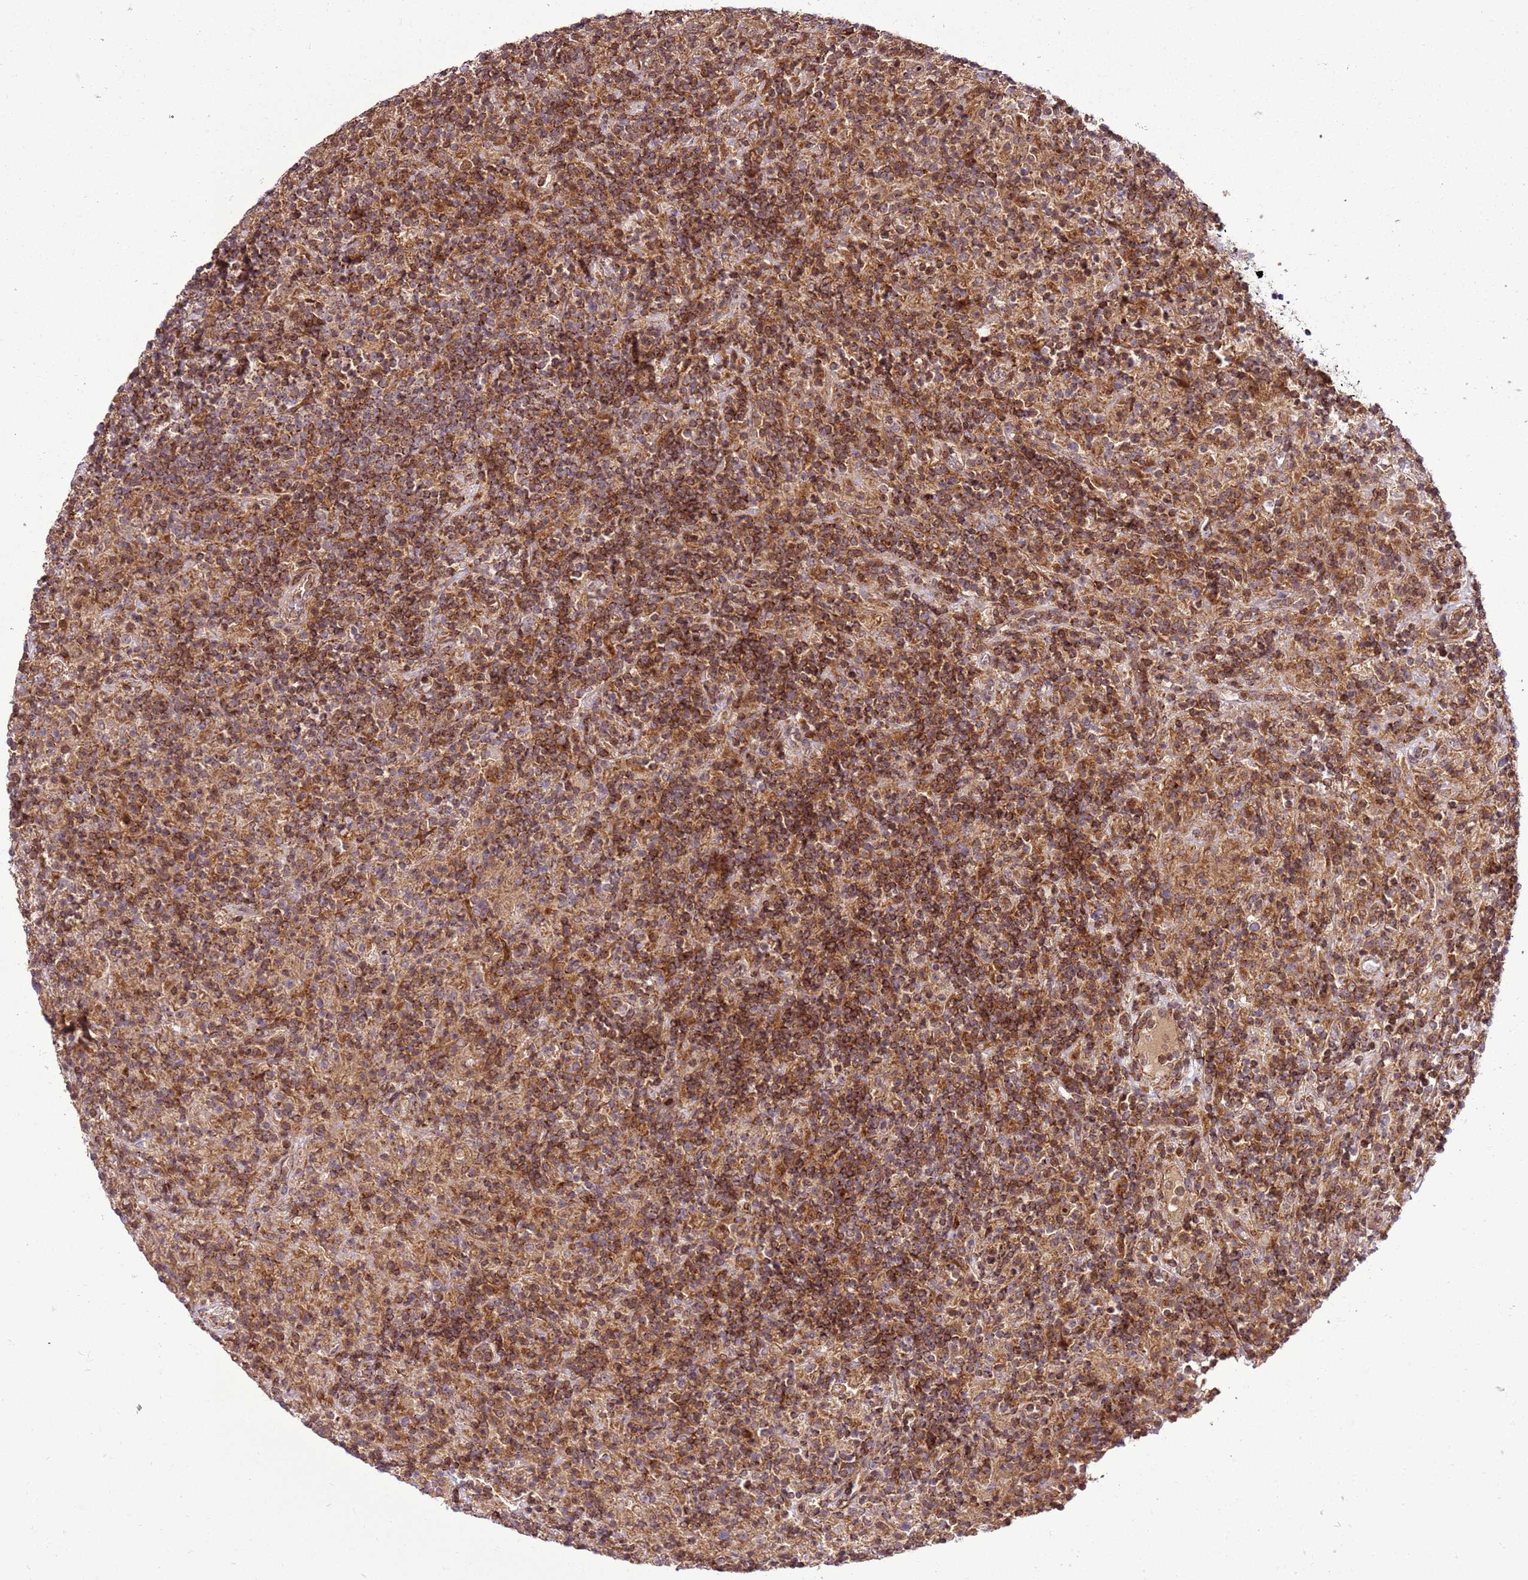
{"staining": {"intensity": "moderate", "quantity": ">75%", "location": "cytoplasmic/membranous"}, "tissue": "lymphoma", "cell_type": "Tumor cells", "image_type": "cancer", "snomed": [{"axis": "morphology", "description": "Hodgkin's disease, NOS"}, {"axis": "topography", "description": "Lymph node"}], "caption": "Moderate cytoplasmic/membranous positivity is appreciated in approximately >75% of tumor cells in Hodgkin's disease. (DAB IHC with brightfield microscopy, high magnification).", "gene": "RASA3", "patient": {"sex": "male", "age": 70}}